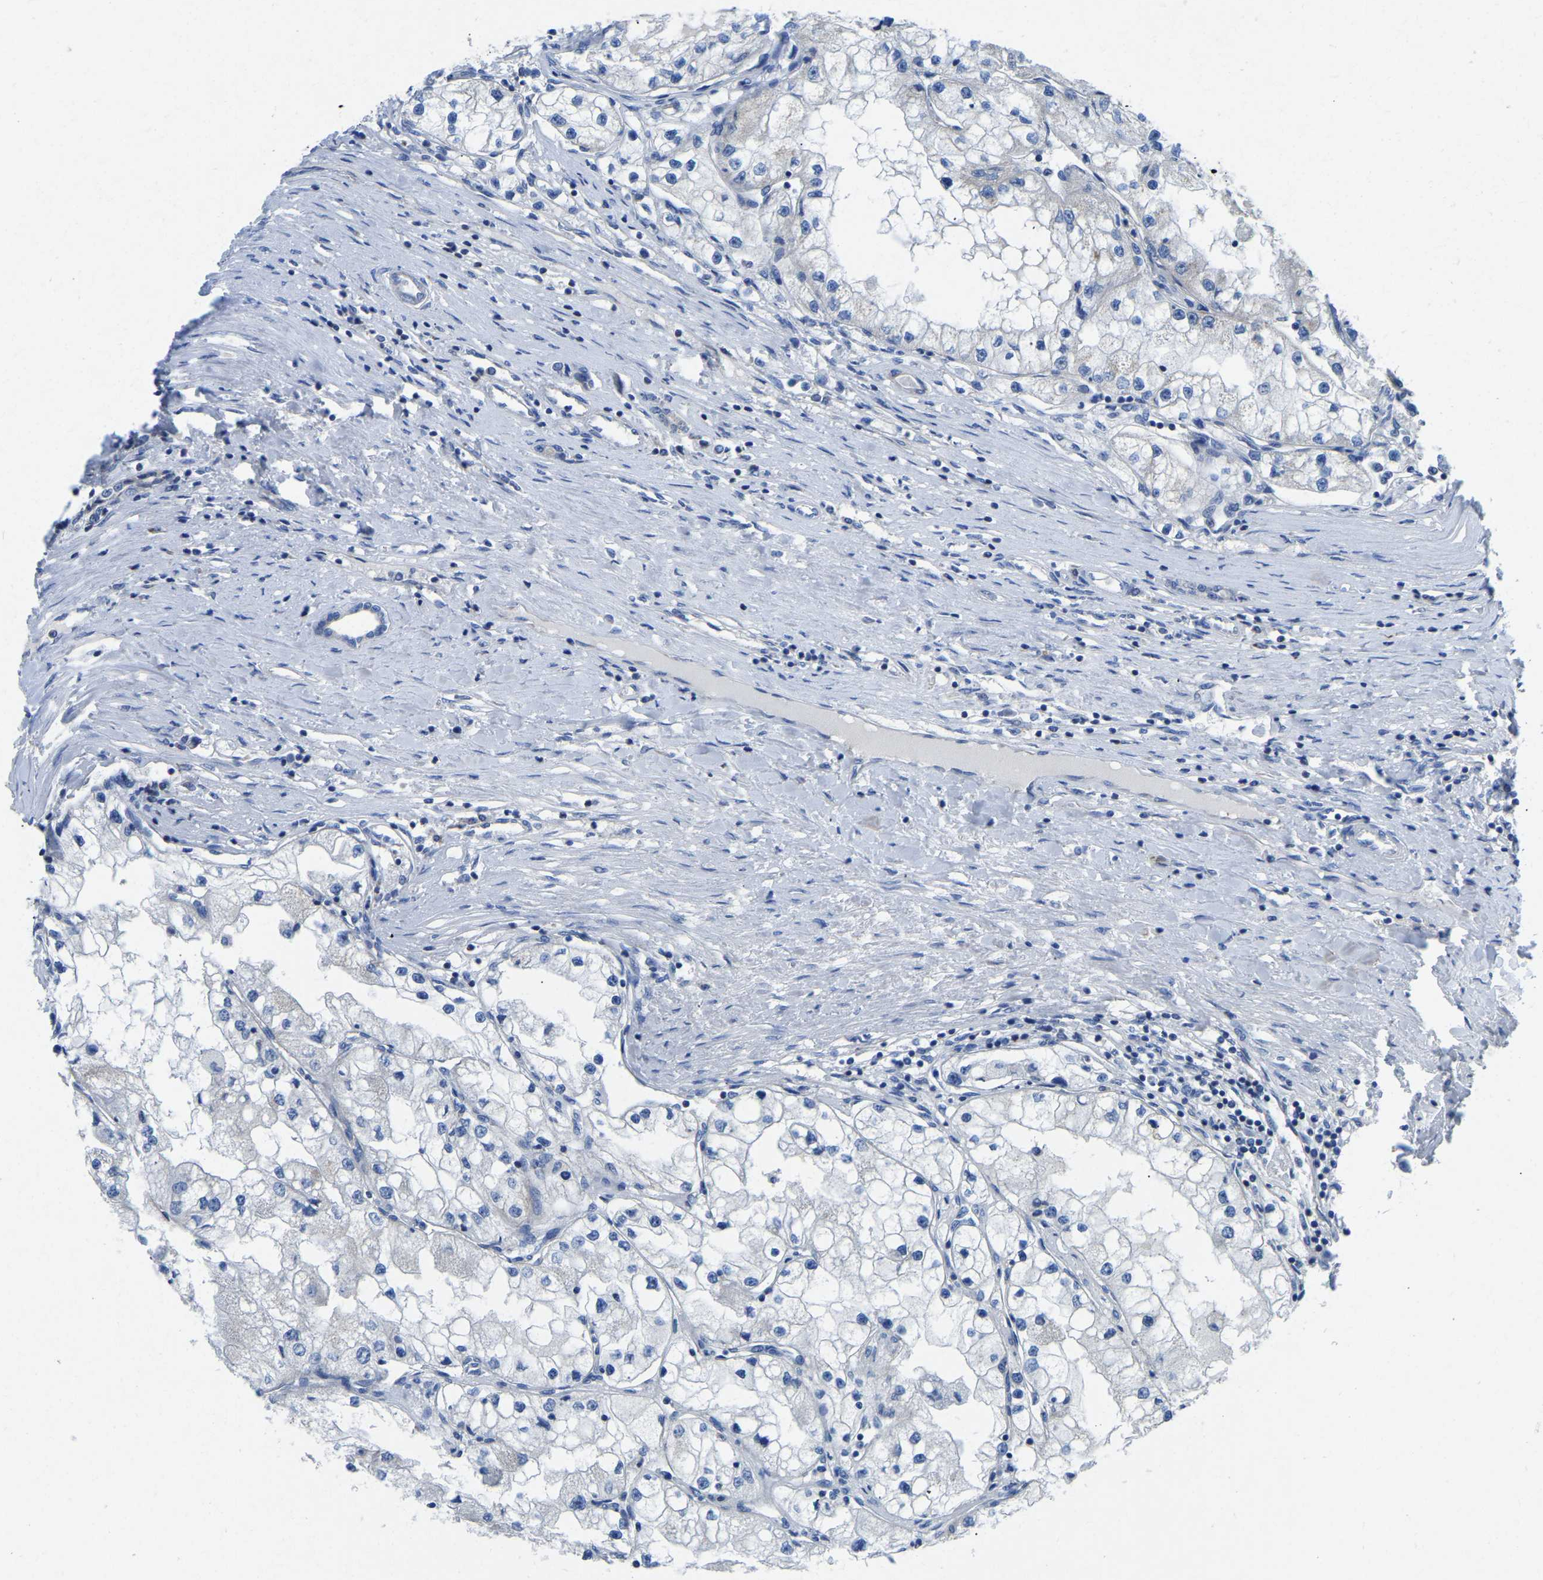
{"staining": {"intensity": "negative", "quantity": "none", "location": "none"}, "tissue": "renal cancer", "cell_type": "Tumor cells", "image_type": "cancer", "snomed": [{"axis": "morphology", "description": "Adenocarcinoma, NOS"}, {"axis": "topography", "description": "Kidney"}], "caption": "DAB immunohistochemical staining of human renal adenocarcinoma reveals no significant expression in tumor cells. (Brightfield microscopy of DAB immunohistochemistry at high magnification).", "gene": "ETFA", "patient": {"sex": "male", "age": 68}}